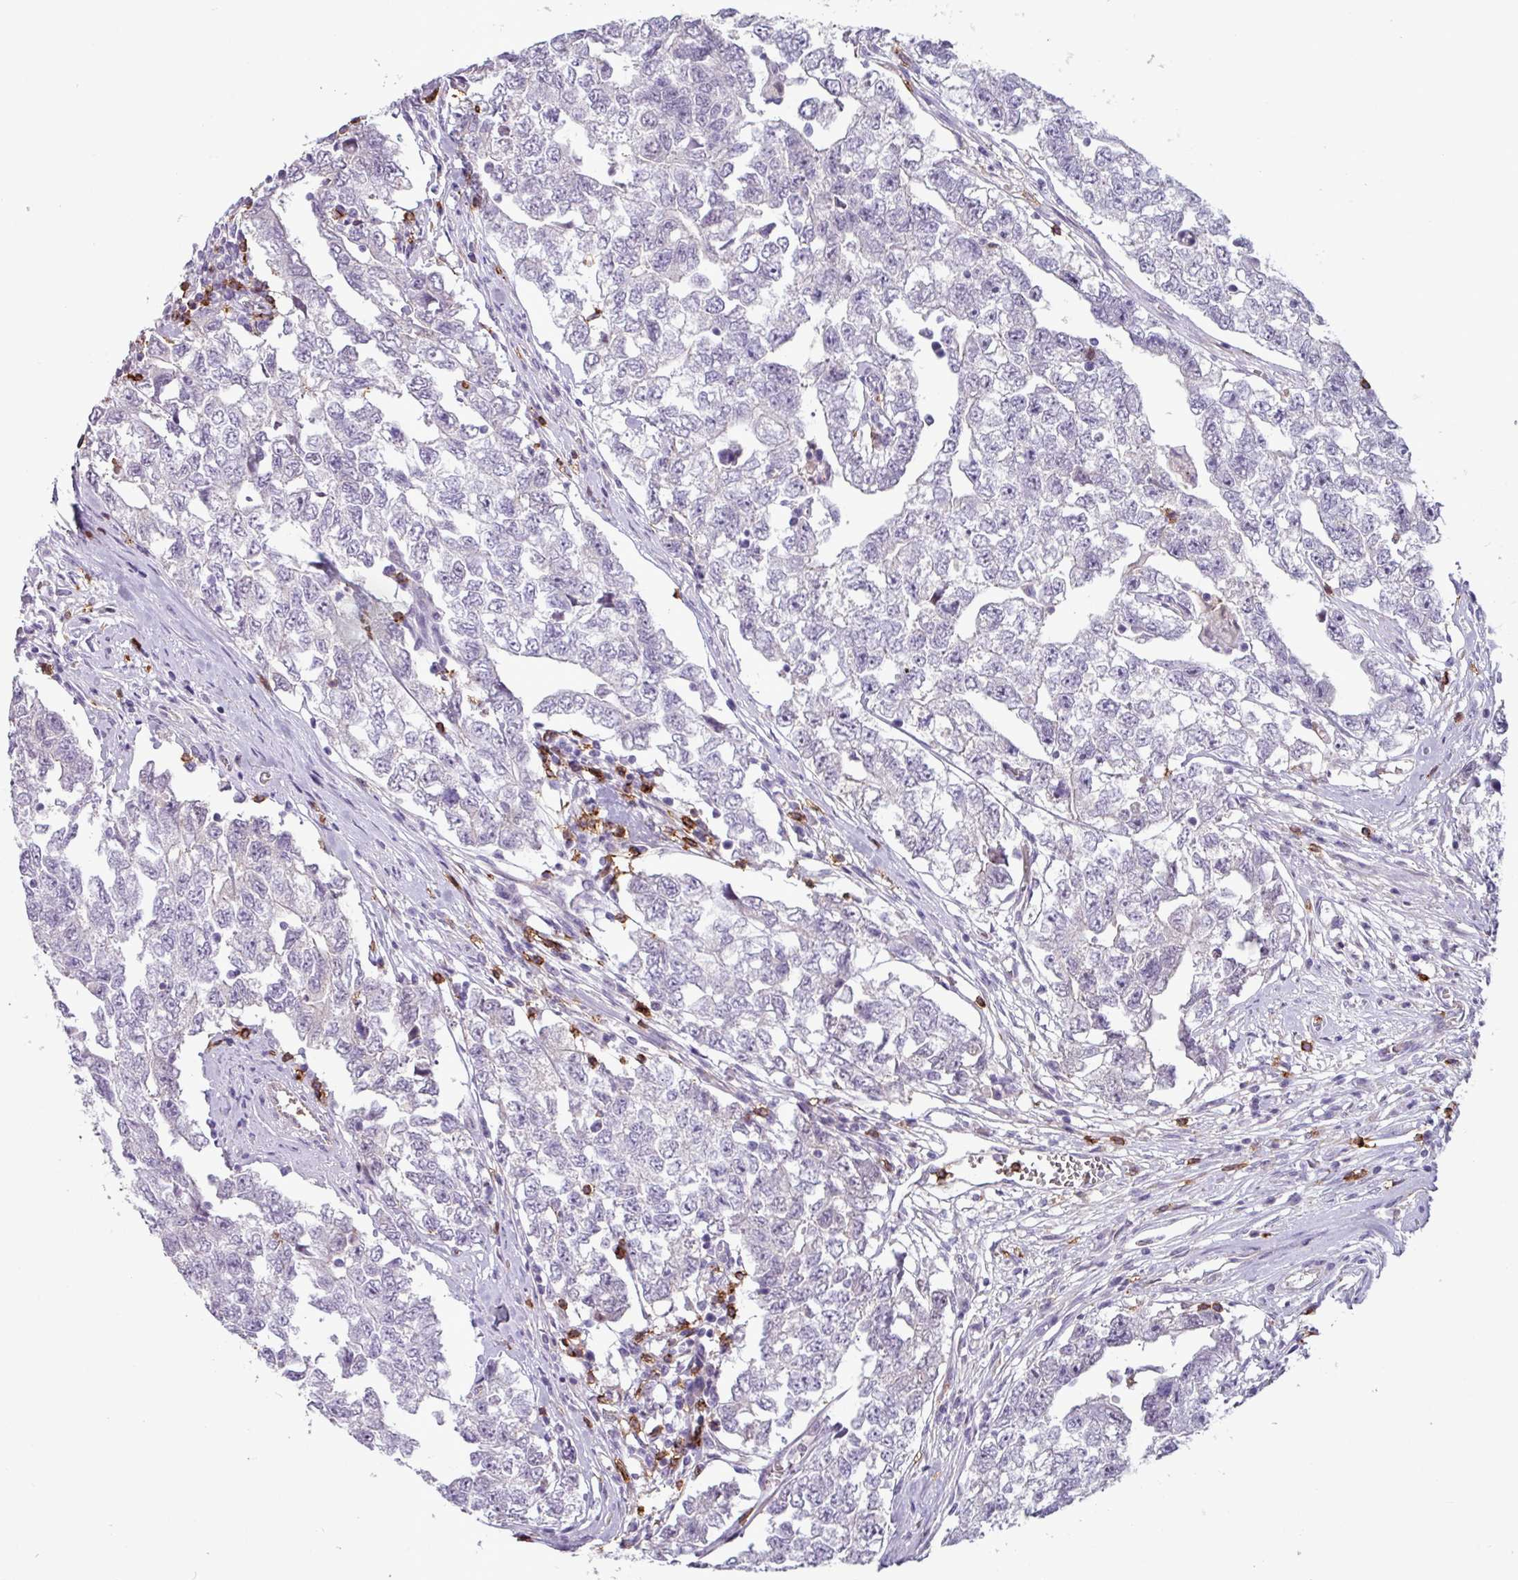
{"staining": {"intensity": "negative", "quantity": "none", "location": "none"}, "tissue": "testis cancer", "cell_type": "Tumor cells", "image_type": "cancer", "snomed": [{"axis": "morphology", "description": "Carcinoma, Embryonal, NOS"}, {"axis": "topography", "description": "Testis"}], "caption": "A histopathology image of testis cancer stained for a protein demonstrates no brown staining in tumor cells. (Stains: DAB (3,3'-diaminobenzidine) IHC with hematoxylin counter stain, Microscopy: brightfield microscopy at high magnification).", "gene": "CD8A", "patient": {"sex": "male", "age": 22}}